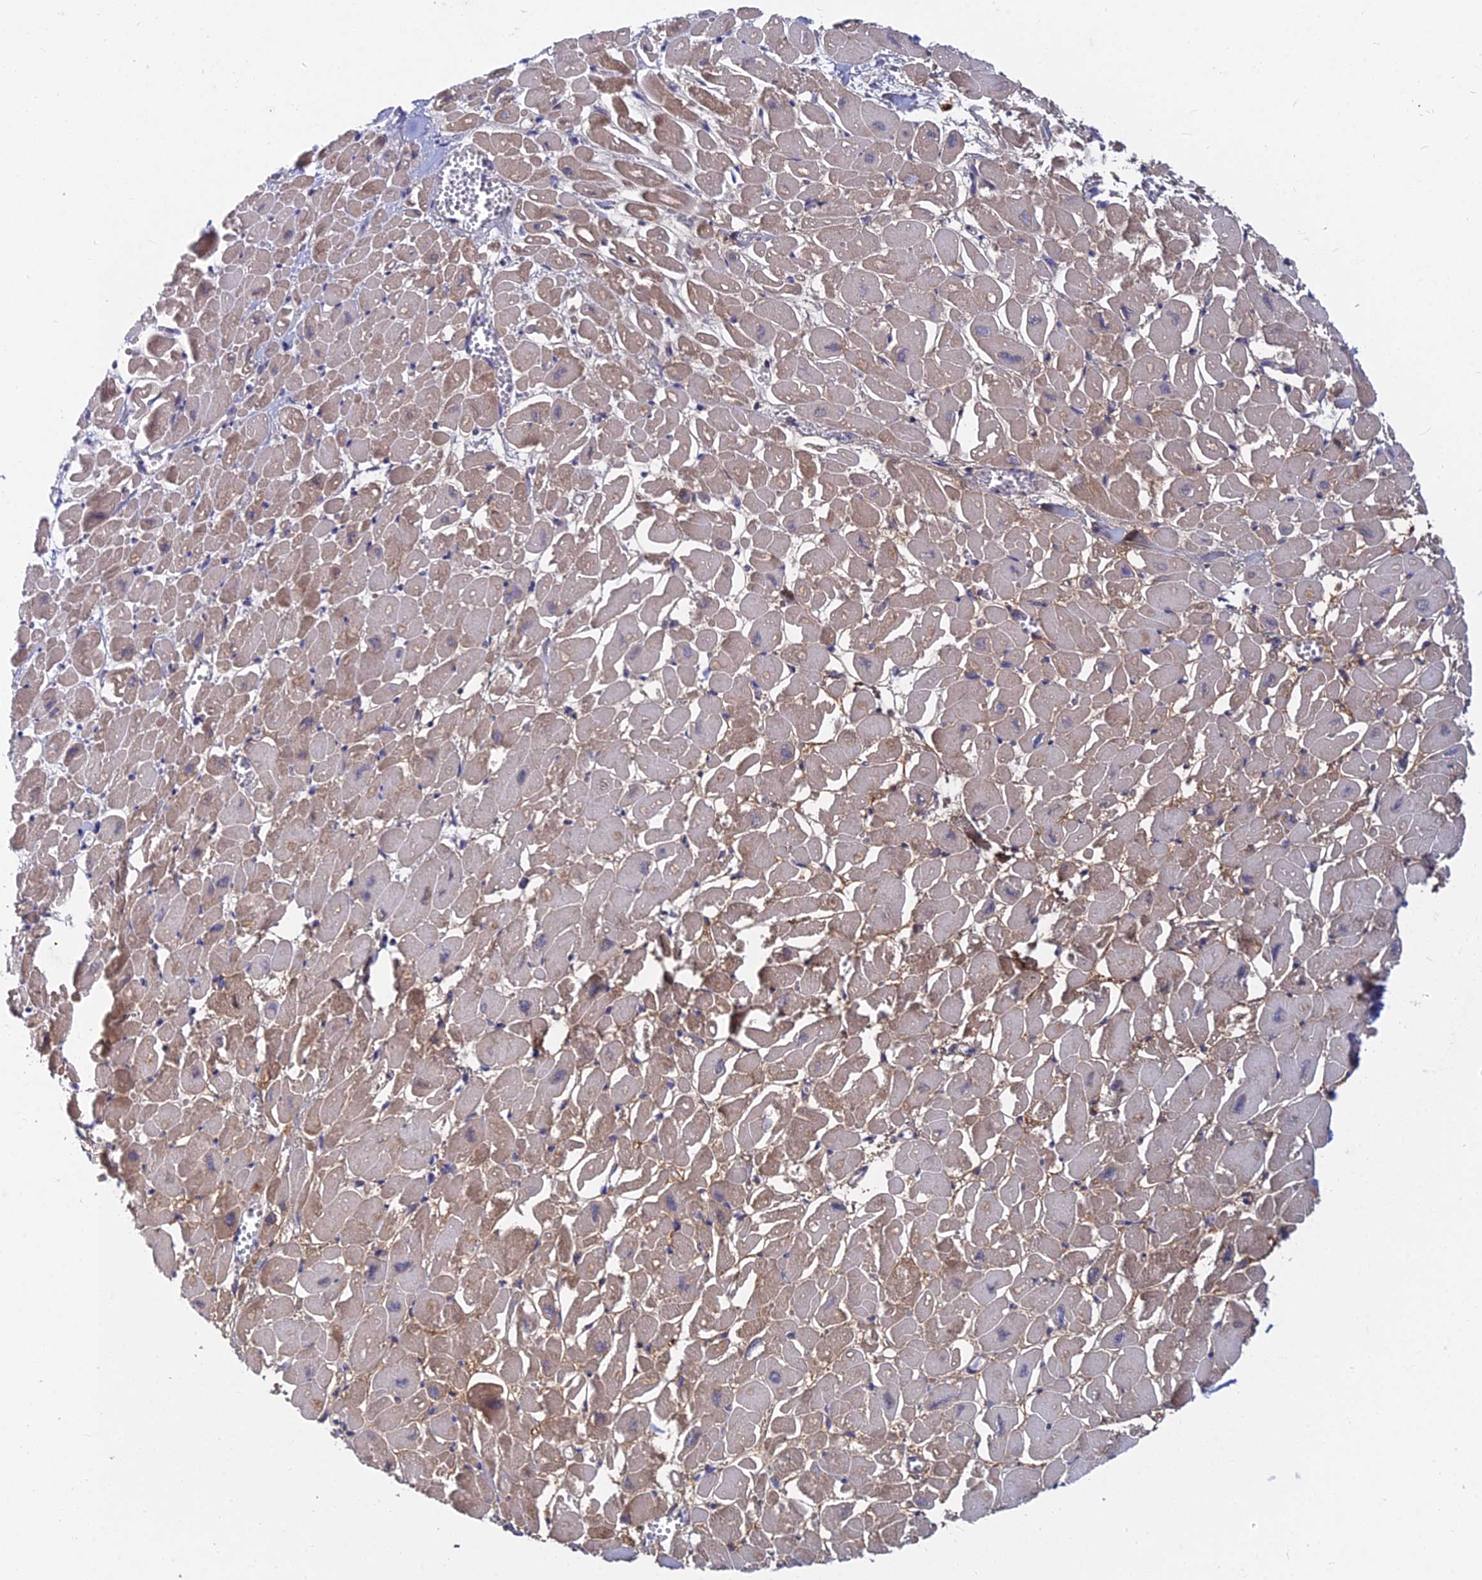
{"staining": {"intensity": "moderate", "quantity": ">75%", "location": "cytoplasmic/membranous"}, "tissue": "heart muscle", "cell_type": "Cardiomyocytes", "image_type": "normal", "snomed": [{"axis": "morphology", "description": "Normal tissue, NOS"}, {"axis": "topography", "description": "Heart"}], "caption": "Immunohistochemistry (IHC) micrograph of normal human heart muscle stained for a protein (brown), which demonstrates medium levels of moderate cytoplasmic/membranous staining in approximately >75% of cardiomyocytes.", "gene": "B3GALT4", "patient": {"sex": "male", "age": 54}}